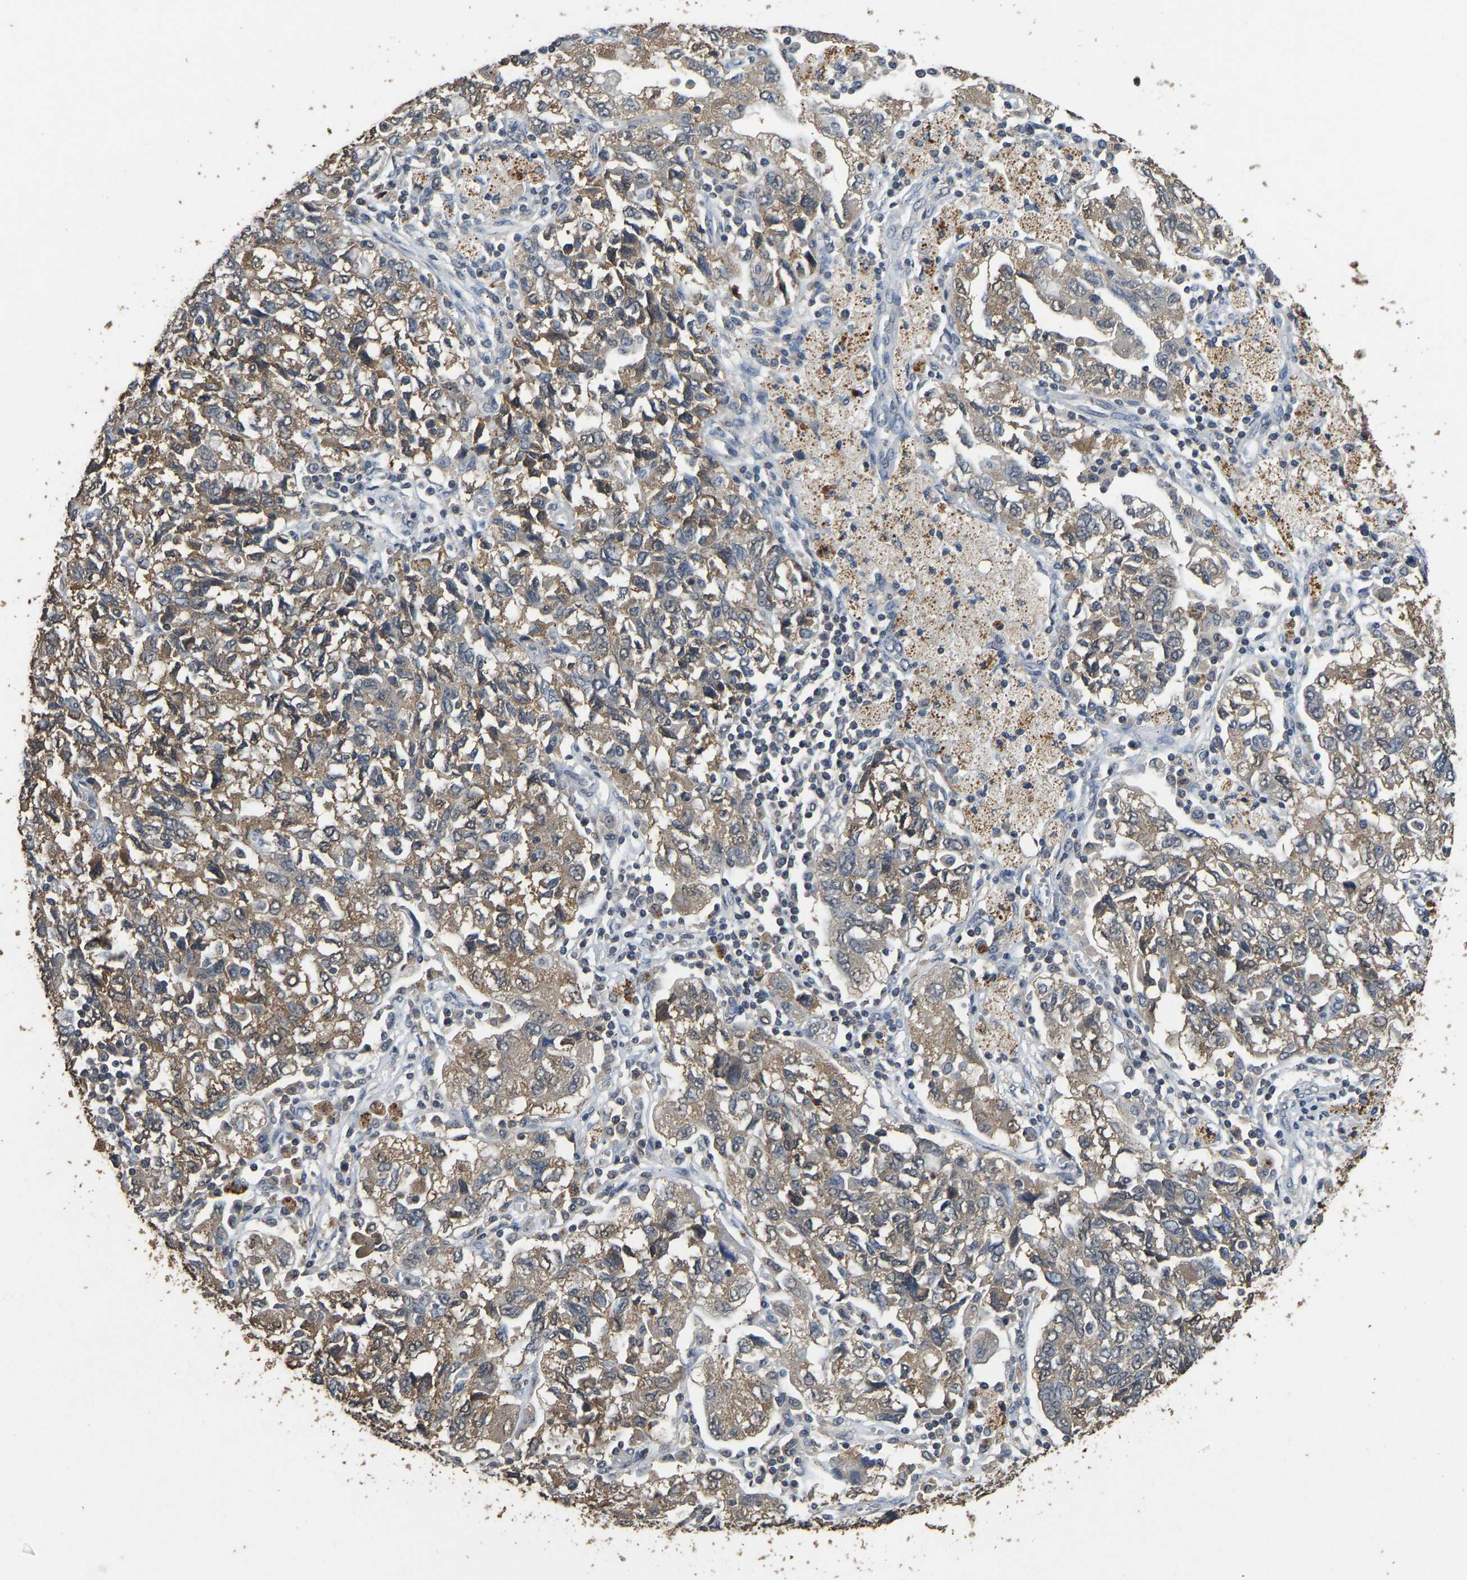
{"staining": {"intensity": "moderate", "quantity": ">75%", "location": "cytoplasmic/membranous"}, "tissue": "ovarian cancer", "cell_type": "Tumor cells", "image_type": "cancer", "snomed": [{"axis": "morphology", "description": "Carcinoma, NOS"}, {"axis": "morphology", "description": "Cystadenocarcinoma, serous, NOS"}, {"axis": "topography", "description": "Ovary"}], "caption": "Carcinoma (ovarian) stained for a protein exhibits moderate cytoplasmic/membranous positivity in tumor cells.", "gene": "CIDEC", "patient": {"sex": "female", "age": 69}}